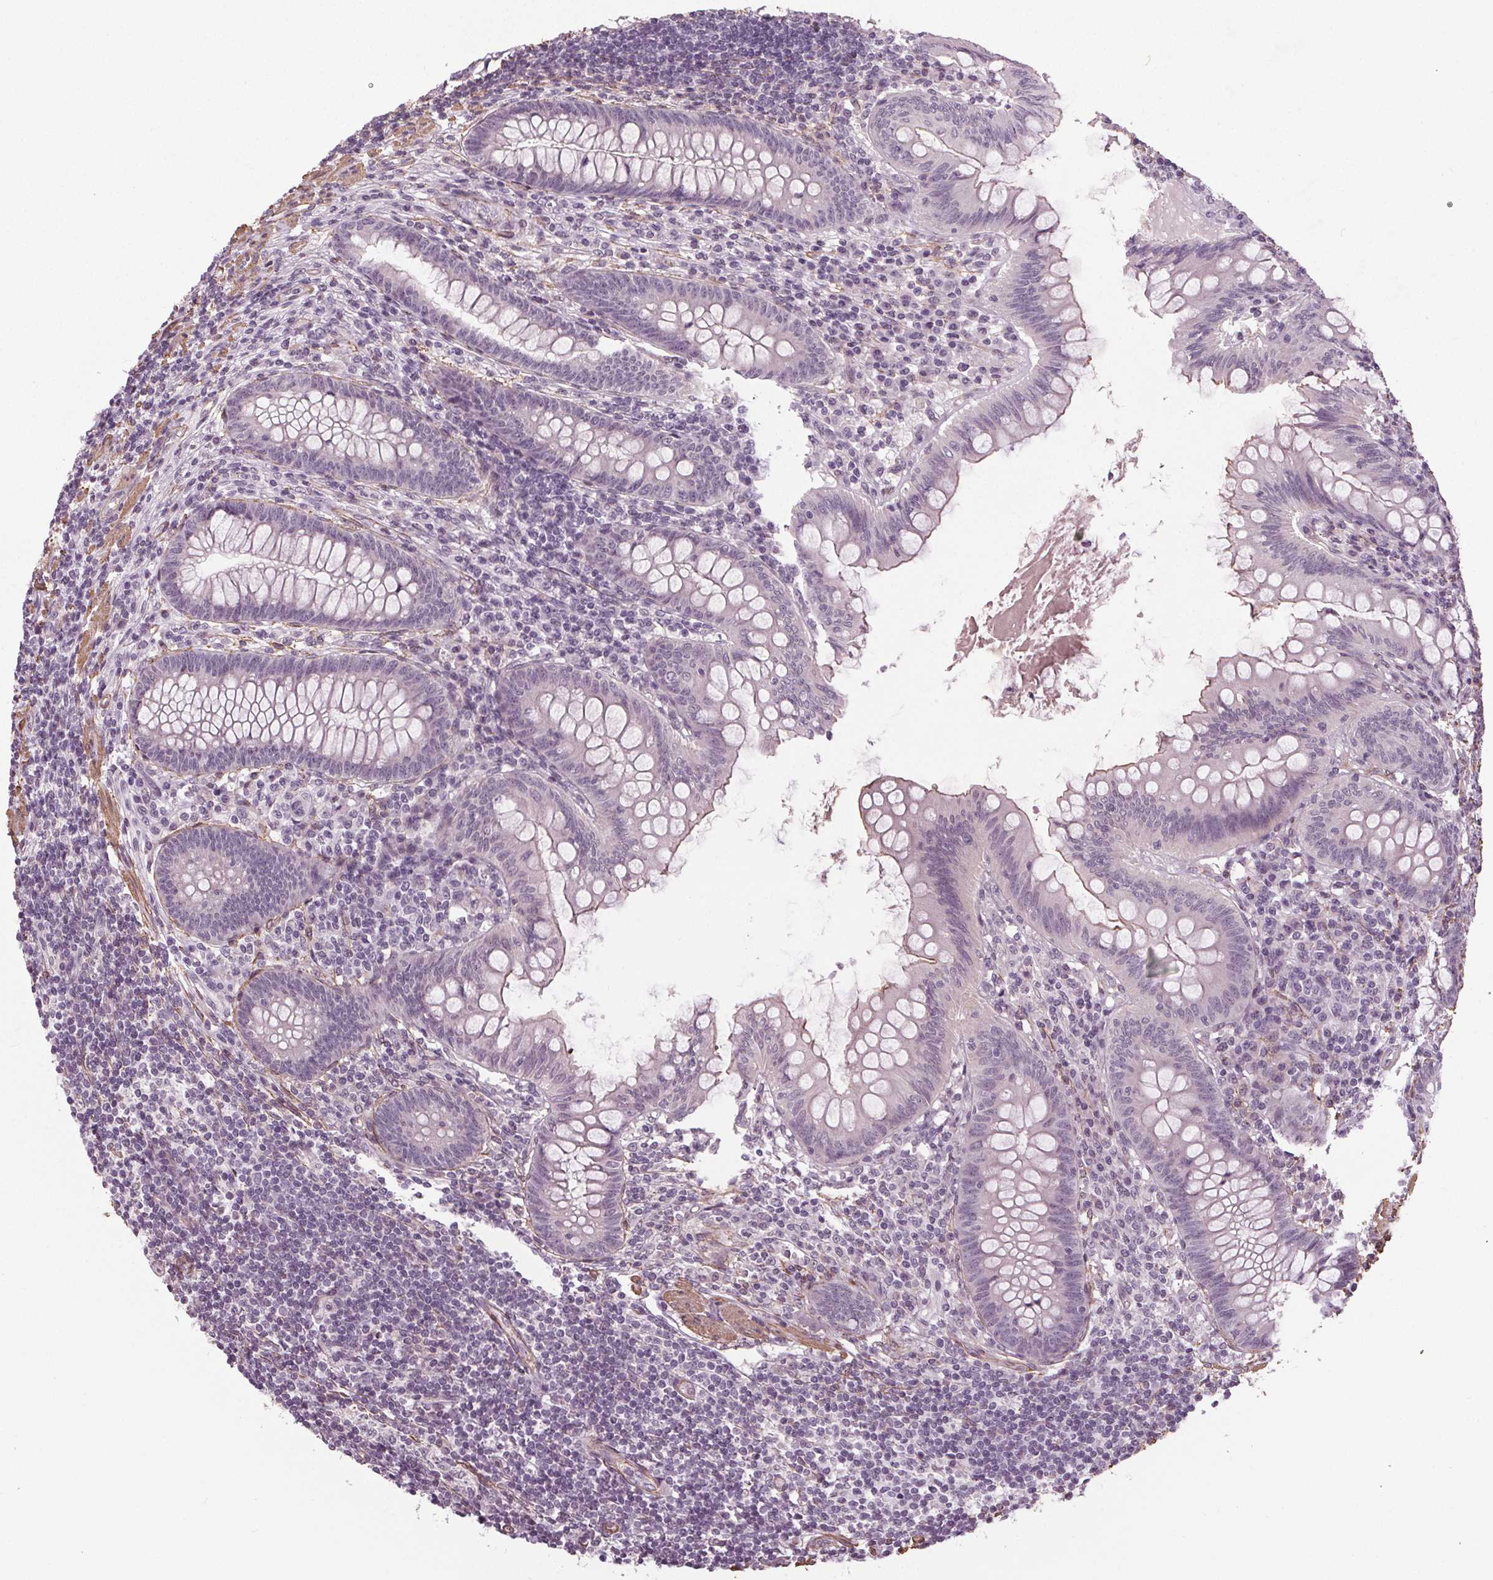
{"staining": {"intensity": "negative", "quantity": "none", "location": "none"}, "tissue": "appendix", "cell_type": "Glandular cells", "image_type": "normal", "snomed": [{"axis": "morphology", "description": "Normal tissue, NOS"}, {"axis": "topography", "description": "Appendix"}], "caption": "Immunohistochemistry micrograph of unremarkable appendix: human appendix stained with DAB (3,3'-diaminobenzidine) reveals no significant protein staining in glandular cells.", "gene": "PKP1", "patient": {"sex": "female", "age": 57}}